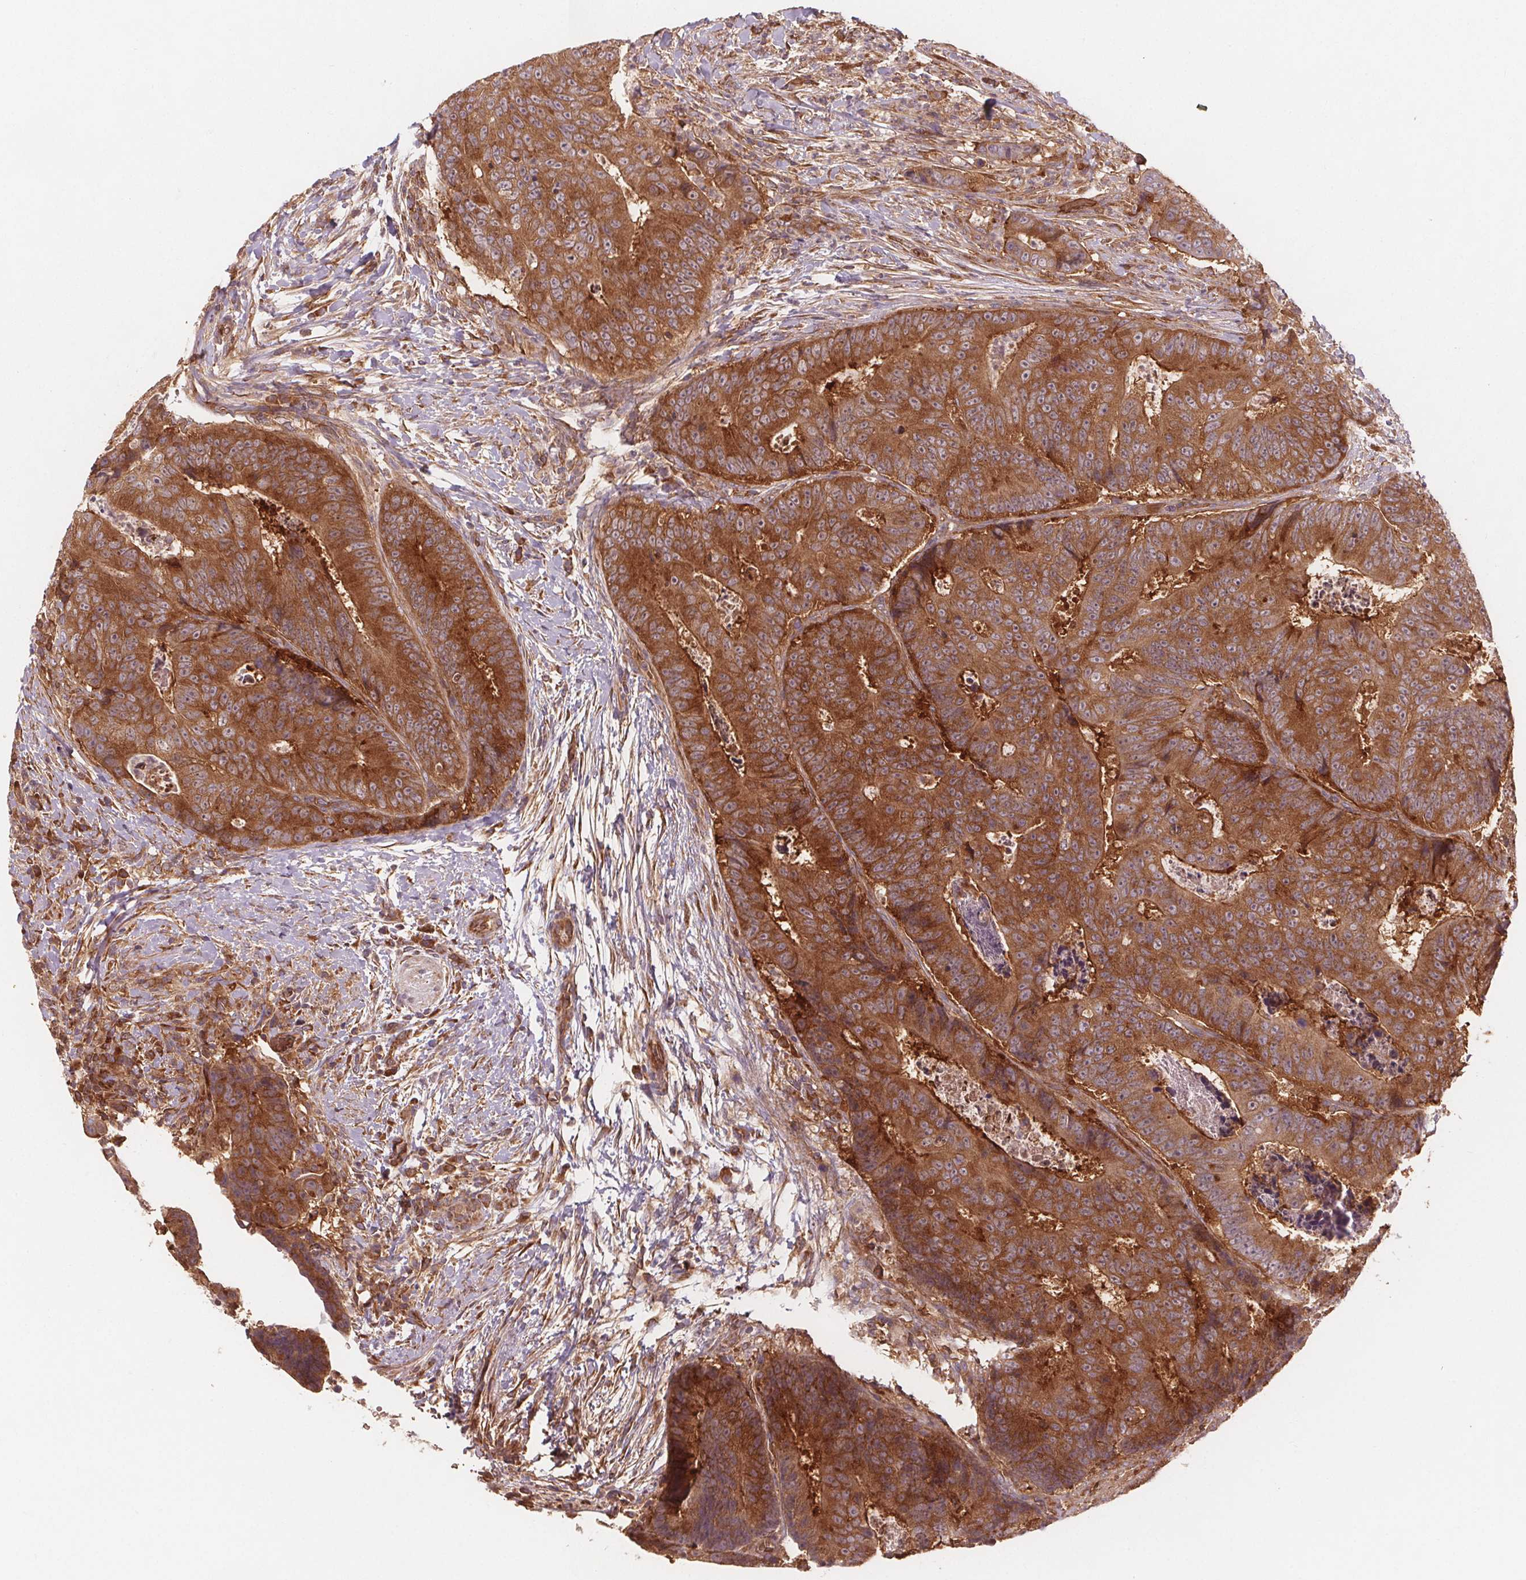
{"staining": {"intensity": "strong", "quantity": ">75%", "location": "cytoplasmic/membranous"}, "tissue": "colorectal cancer", "cell_type": "Tumor cells", "image_type": "cancer", "snomed": [{"axis": "morphology", "description": "Adenocarcinoma, NOS"}, {"axis": "topography", "description": "Colon"}], "caption": "Adenocarcinoma (colorectal) was stained to show a protein in brown. There is high levels of strong cytoplasmic/membranous positivity in approximately >75% of tumor cells.", "gene": "EIF3D", "patient": {"sex": "female", "age": 48}}